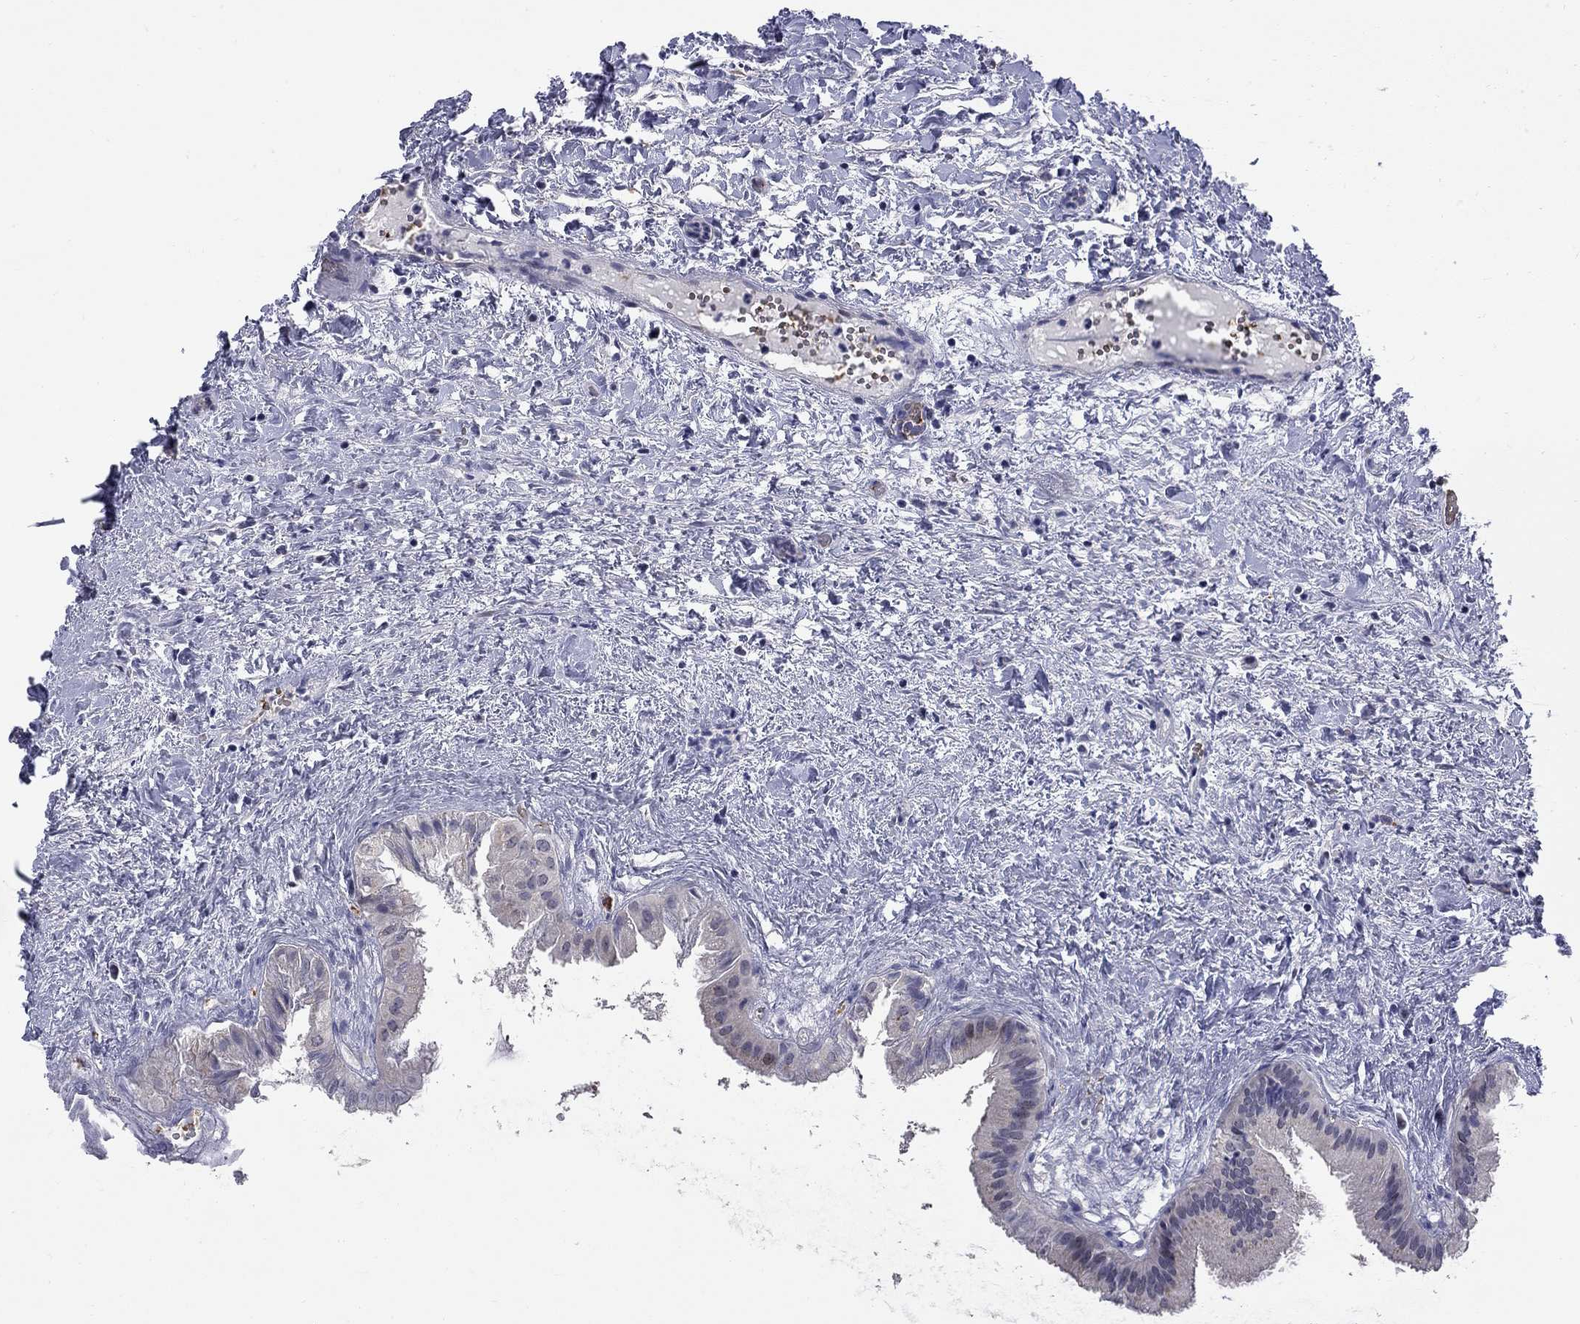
{"staining": {"intensity": "moderate", "quantity": "25%-75%", "location": "cytoplasmic/membranous"}, "tissue": "gallbladder", "cell_type": "Glandular cells", "image_type": "normal", "snomed": [{"axis": "morphology", "description": "Normal tissue, NOS"}, {"axis": "topography", "description": "Gallbladder"}], "caption": "Immunohistochemical staining of normal human gallbladder displays medium levels of moderate cytoplasmic/membranous positivity in about 25%-75% of glandular cells. The protein is stained brown, and the nuclei are stained in blue (DAB IHC with brightfield microscopy, high magnification).", "gene": "HTR4", "patient": {"sex": "male", "age": 70}}